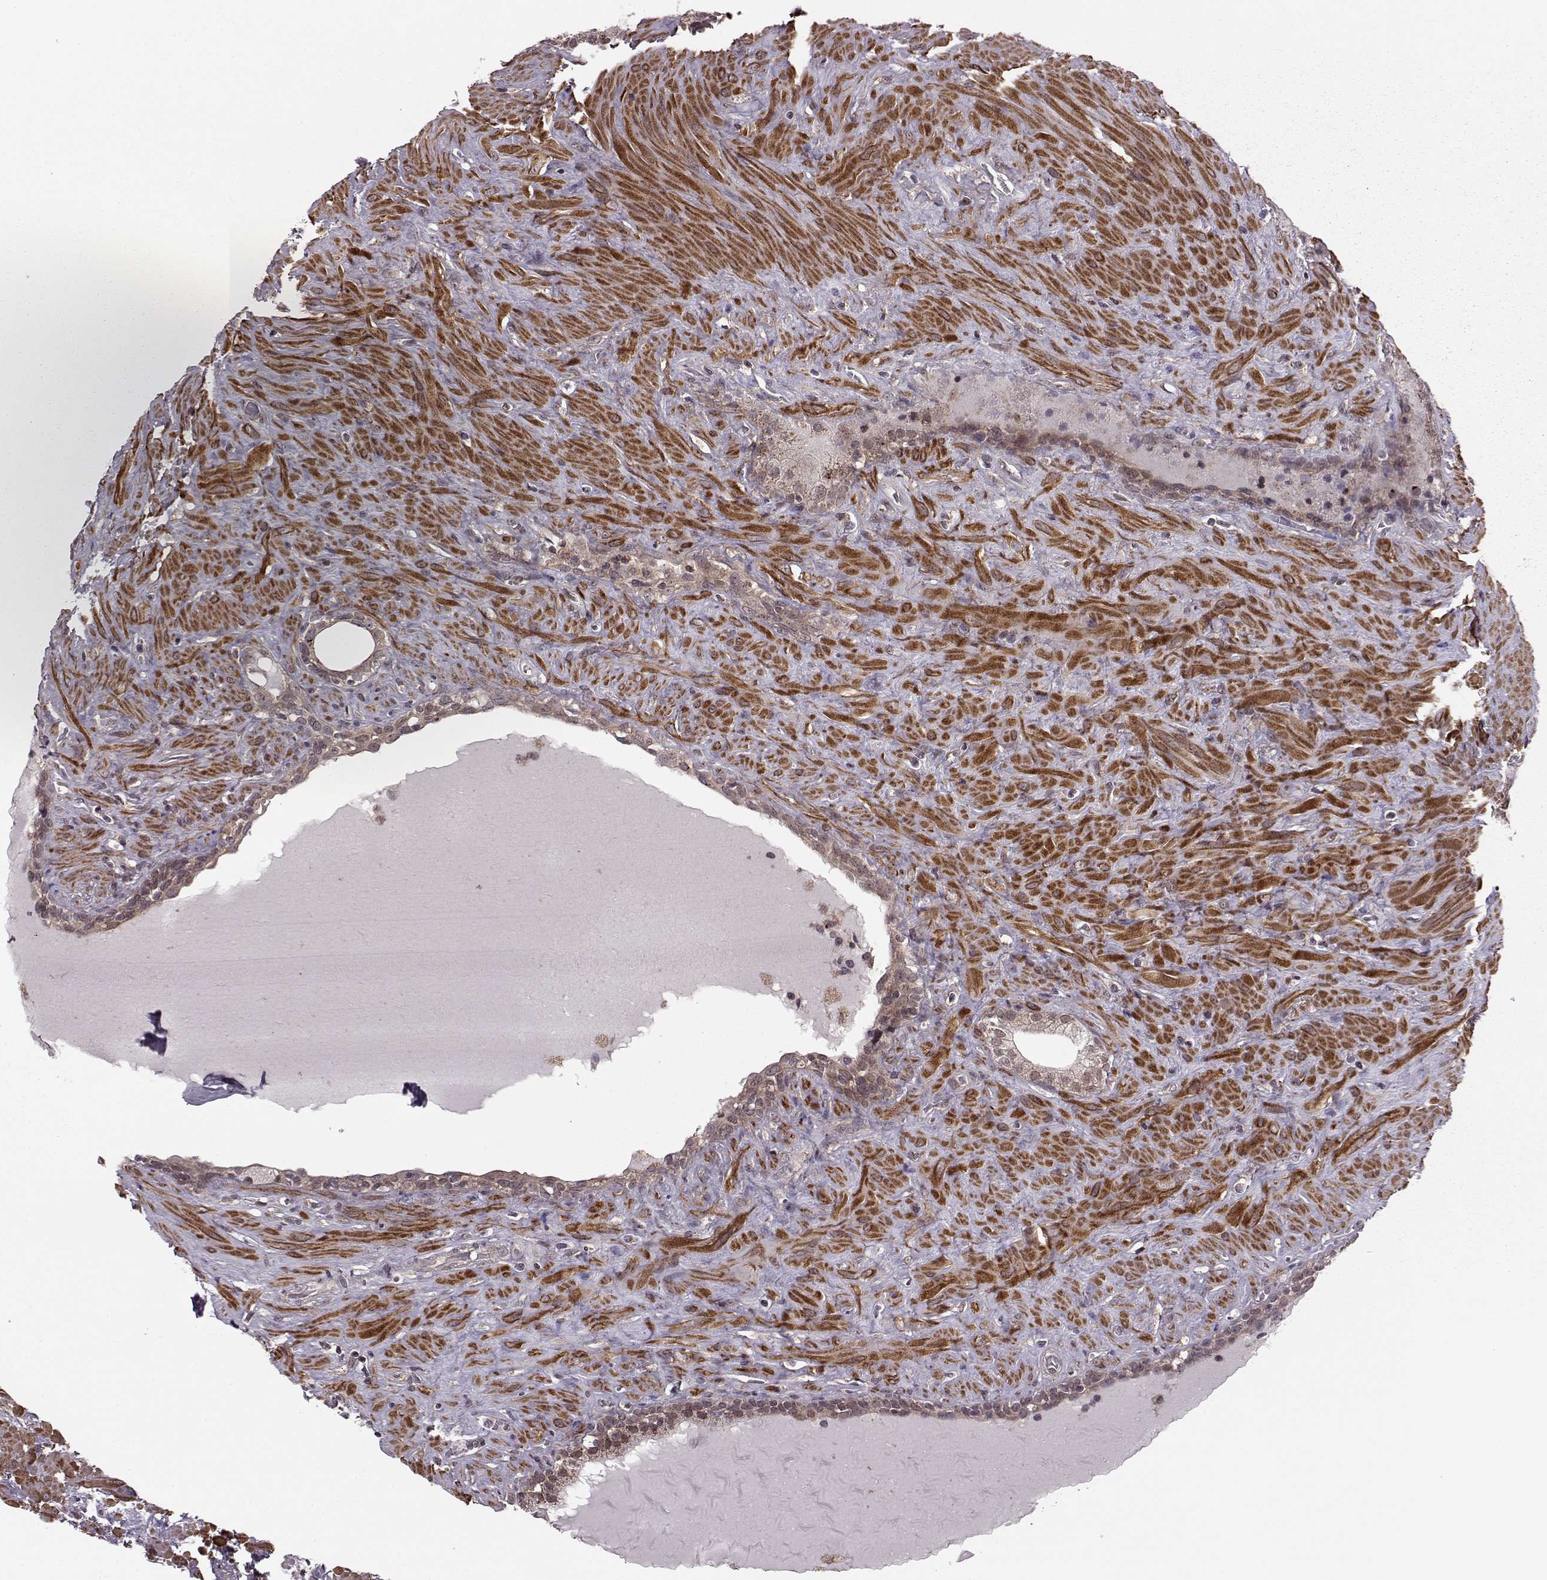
{"staining": {"intensity": "weak", "quantity": "25%-75%", "location": "cytoplasmic/membranous"}, "tissue": "prostate", "cell_type": "Glandular cells", "image_type": "normal", "snomed": [{"axis": "morphology", "description": "Normal tissue, NOS"}, {"axis": "topography", "description": "Prostate"}], "caption": "An IHC image of benign tissue is shown. Protein staining in brown highlights weak cytoplasmic/membranous positivity in prostate within glandular cells.", "gene": "FNIP2", "patient": {"sex": "male", "age": 48}}